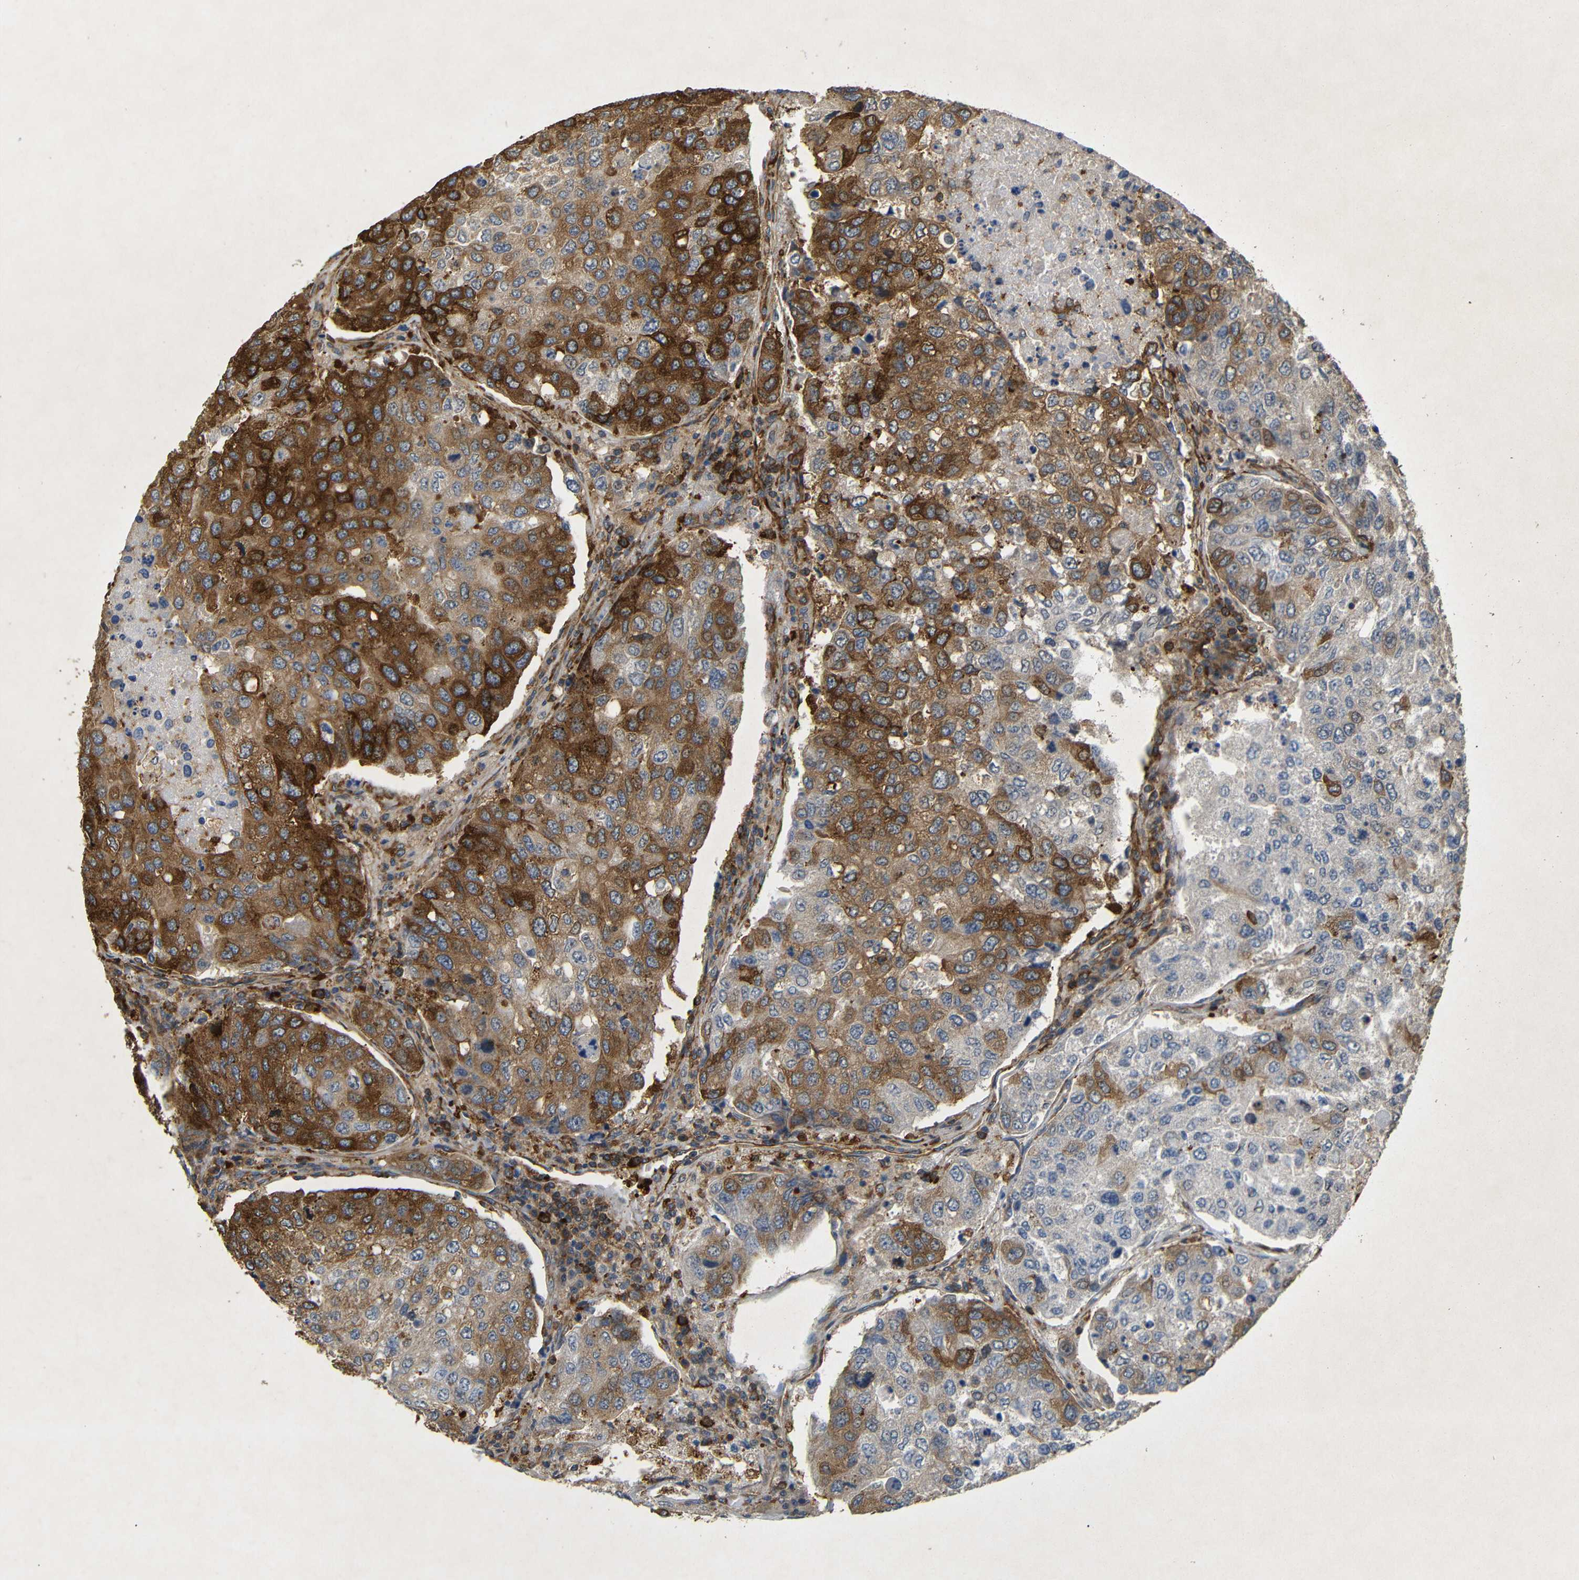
{"staining": {"intensity": "strong", "quantity": ">75%", "location": "cytoplasmic/membranous"}, "tissue": "urothelial cancer", "cell_type": "Tumor cells", "image_type": "cancer", "snomed": [{"axis": "morphology", "description": "Urothelial carcinoma, High grade"}, {"axis": "topography", "description": "Lymph node"}, {"axis": "topography", "description": "Urinary bladder"}], "caption": "Immunohistochemical staining of human high-grade urothelial carcinoma reveals strong cytoplasmic/membranous protein expression in about >75% of tumor cells.", "gene": "BTF3", "patient": {"sex": "male", "age": 51}}